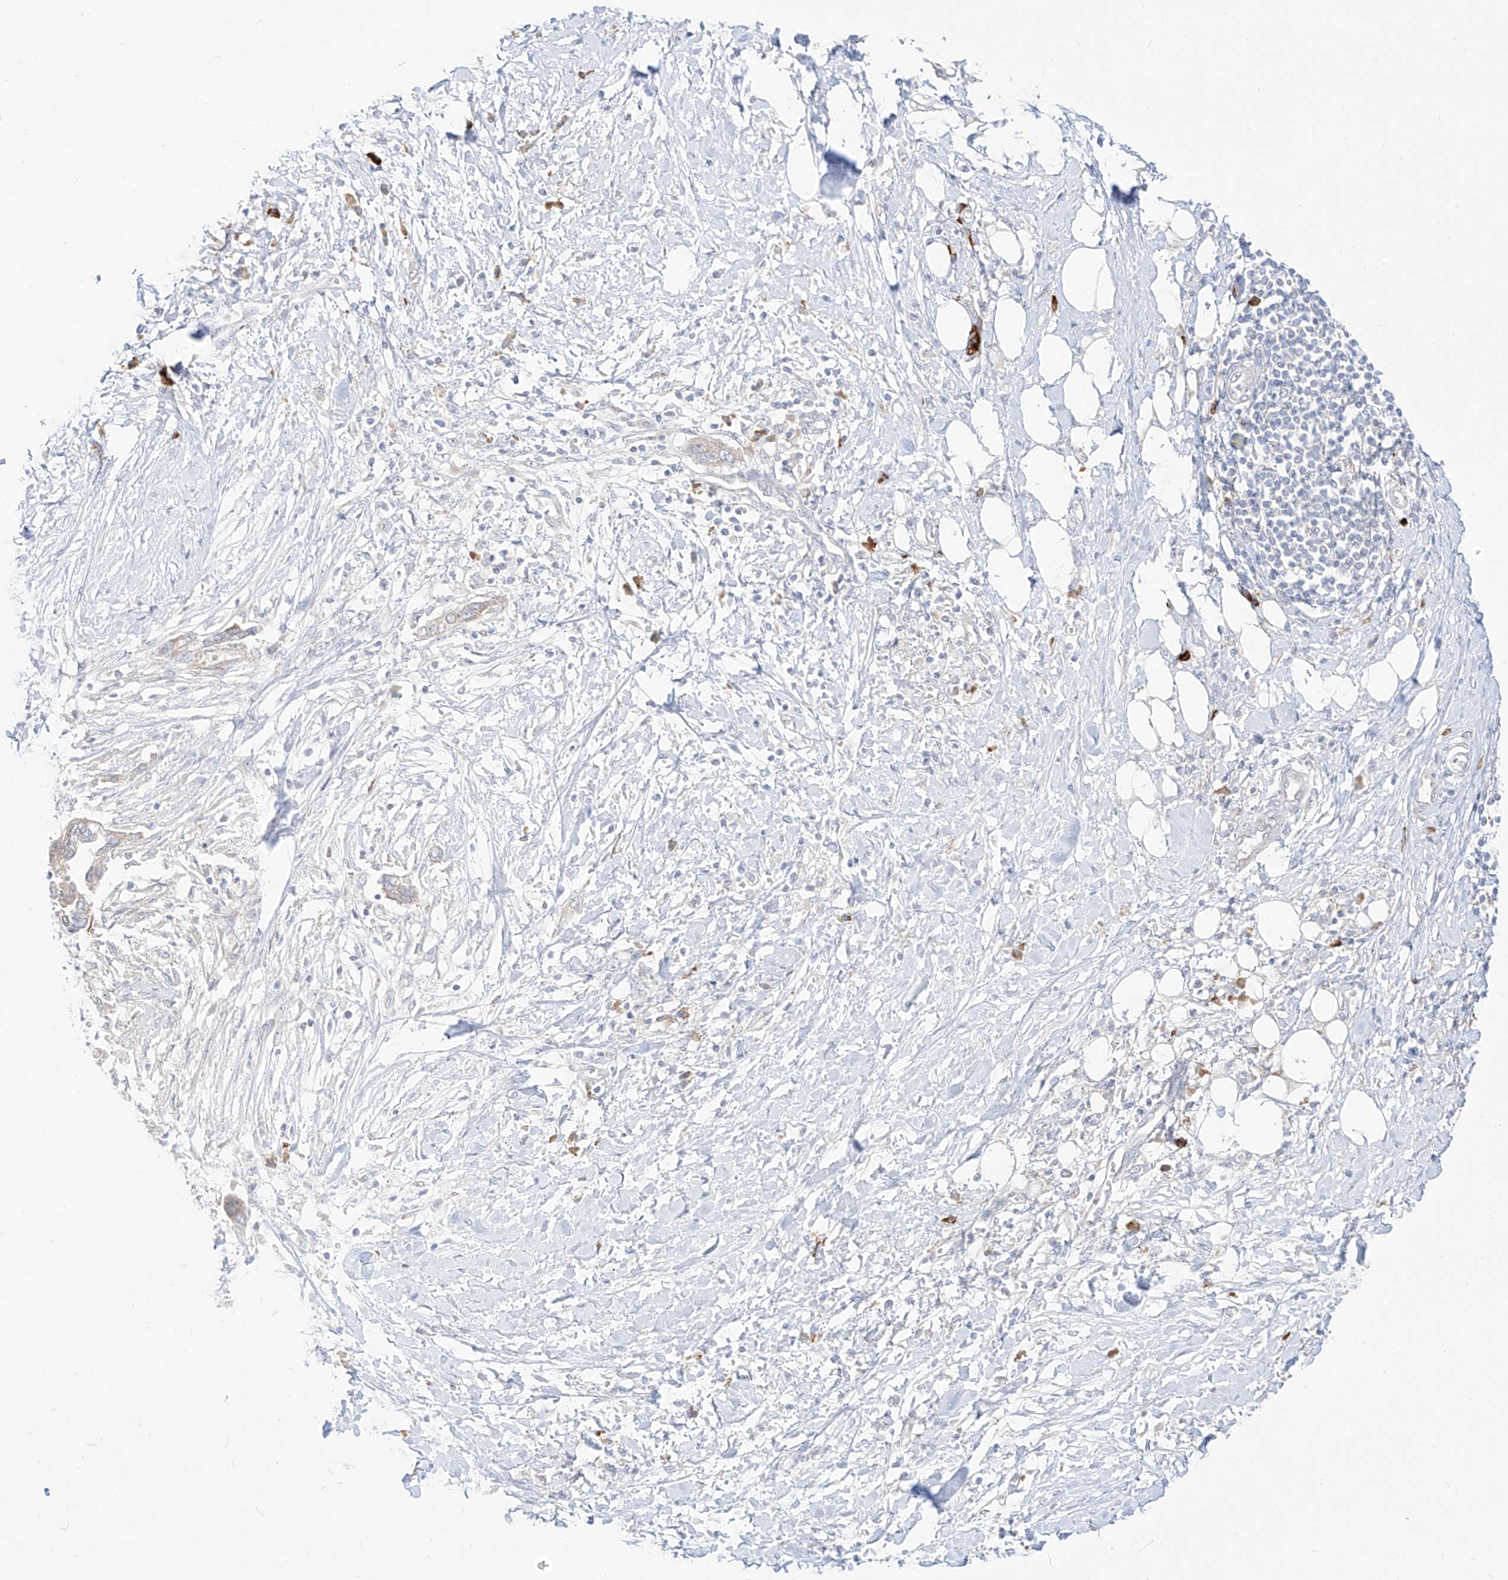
{"staining": {"intensity": "negative", "quantity": "none", "location": "none"}, "tissue": "pancreatic cancer", "cell_type": "Tumor cells", "image_type": "cancer", "snomed": [{"axis": "morphology", "description": "Normal tissue, NOS"}, {"axis": "morphology", "description": "Adenocarcinoma, NOS"}, {"axis": "topography", "description": "Pancreas"}, {"axis": "topography", "description": "Peripheral nerve tissue"}], "caption": "A photomicrograph of adenocarcinoma (pancreatic) stained for a protein reveals no brown staining in tumor cells.", "gene": "SYTL3", "patient": {"sex": "male", "age": 59}}